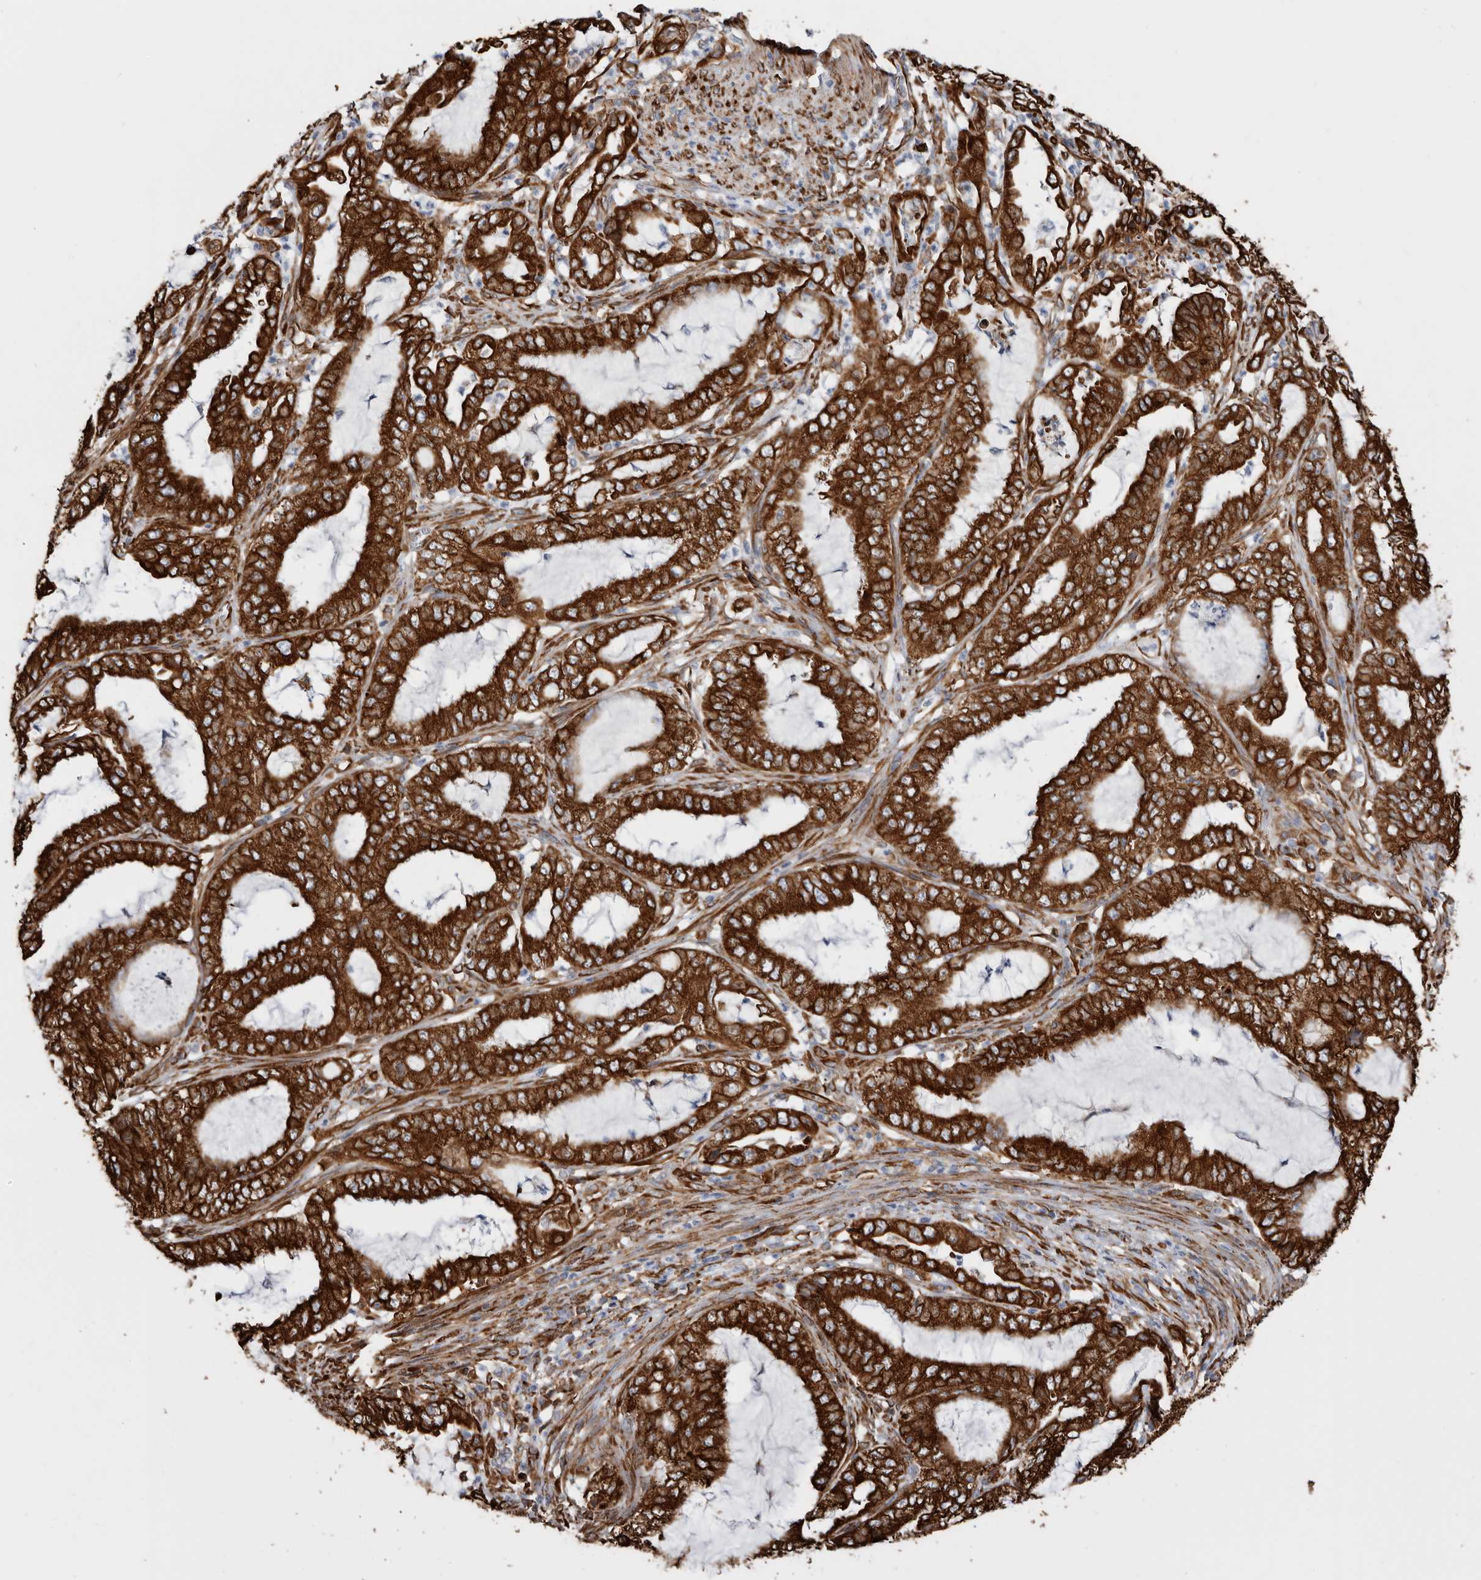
{"staining": {"intensity": "strong", "quantity": ">75%", "location": "cytoplasmic/membranous"}, "tissue": "endometrial cancer", "cell_type": "Tumor cells", "image_type": "cancer", "snomed": [{"axis": "morphology", "description": "Adenocarcinoma, NOS"}, {"axis": "topography", "description": "Endometrium"}], "caption": "Endometrial cancer (adenocarcinoma) stained with a brown dye displays strong cytoplasmic/membranous positive positivity in about >75% of tumor cells.", "gene": "SEMA3E", "patient": {"sex": "female", "age": 51}}